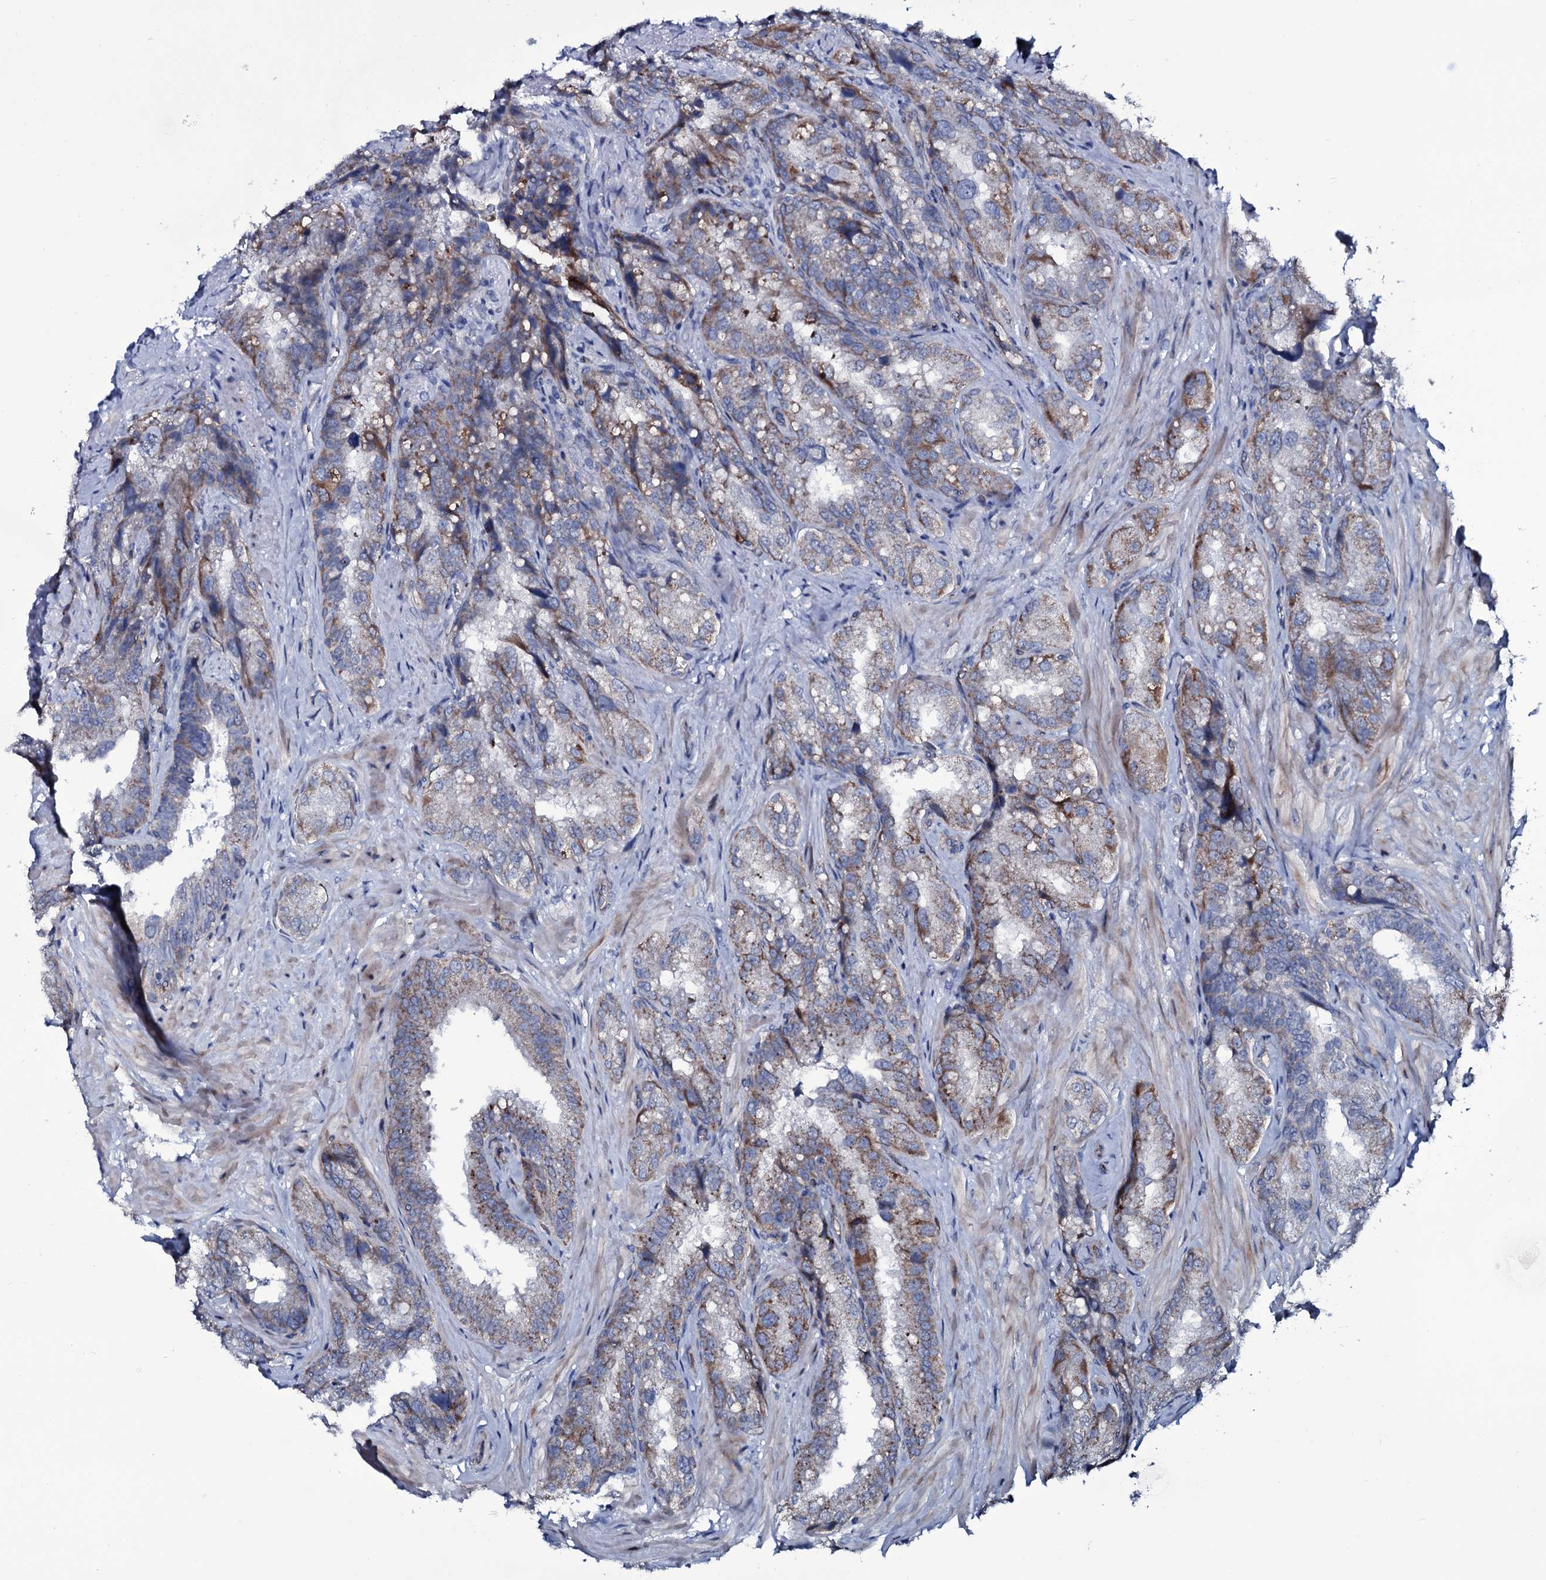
{"staining": {"intensity": "moderate", "quantity": "25%-75%", "location": "cytoplasmic/membranous"}, "tissue": "seminal vesicle", "cell_type": "Glandular cells", "image_type": "normal", "snomed": [{"axis": "morphology", "description": "Normal tissue, NOS"}, {"axis": "topography", "description": "Prostate and seminal vesicle, NOS"}, {"axis": "topography", "description": "Prostate"}, {"axis": "topography", "description": "Seminal veicle"}], "caption": "Immunohistochemistry (IHC) photomicrograph of normal human seminal vesicle stained for a protein (brown), which displays medium levels of moderate cytoplasmic/membranous expression in about 25%-75% of glandular cells.", "gene": "WIPF3", "patient": {"sex": "male", "age": 67}}